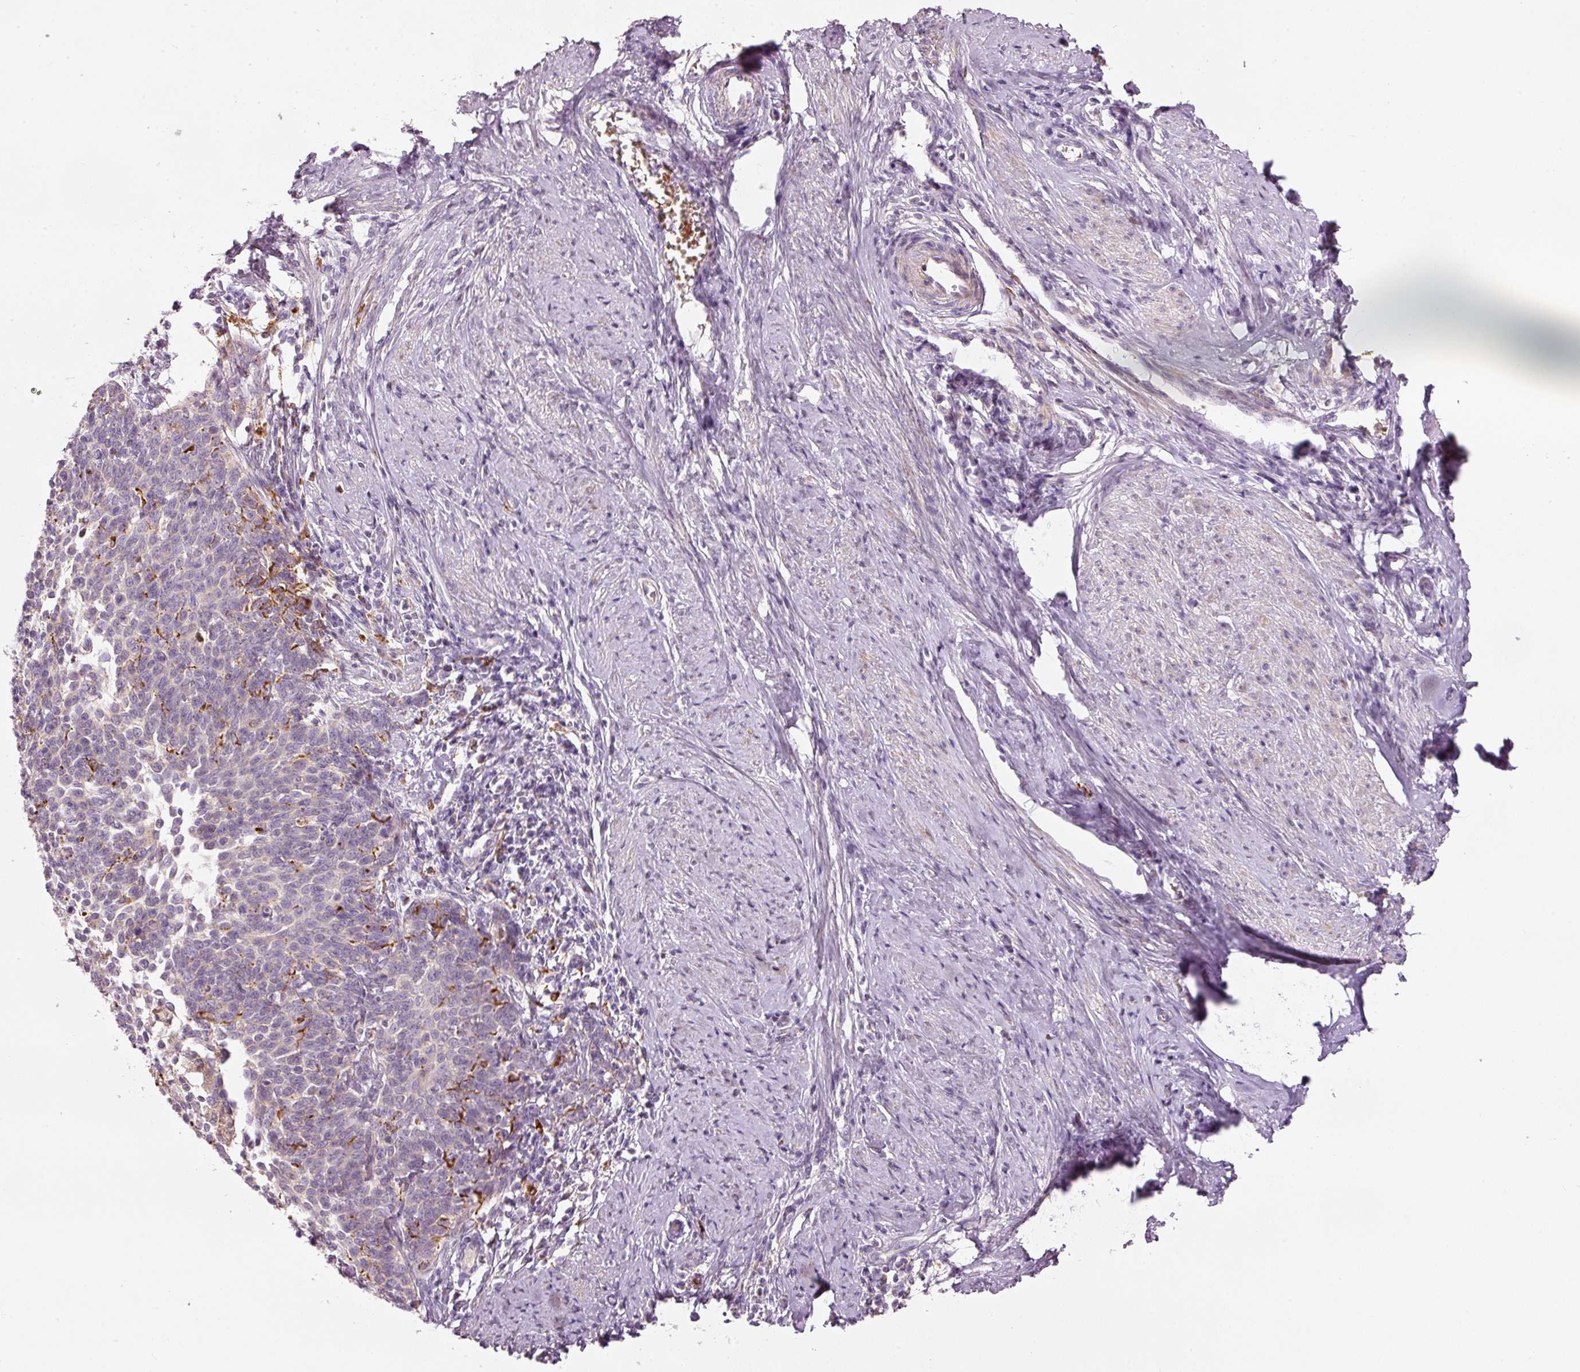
{"staining": {"intensity": "negative", "quantity": "none", "location": "none"}, "tissue": "cervical cancer", "cell_type": "Tumor cells", "image_type": "cancer", "snomed": [{"axis": "morphology", "description": "Squamous cell carcinoma, NOS"}, {"axis": "topography", "description": "Cervix"}], "caption": "A high-resolution micrograph shows immunohistochemistry (IHC) staining of cervical squamous cell carcinoma, which exhibits no significant expression in tumor cells.", "gene": "KLHL21", "patient": {"sex": "female", "age": 39}}